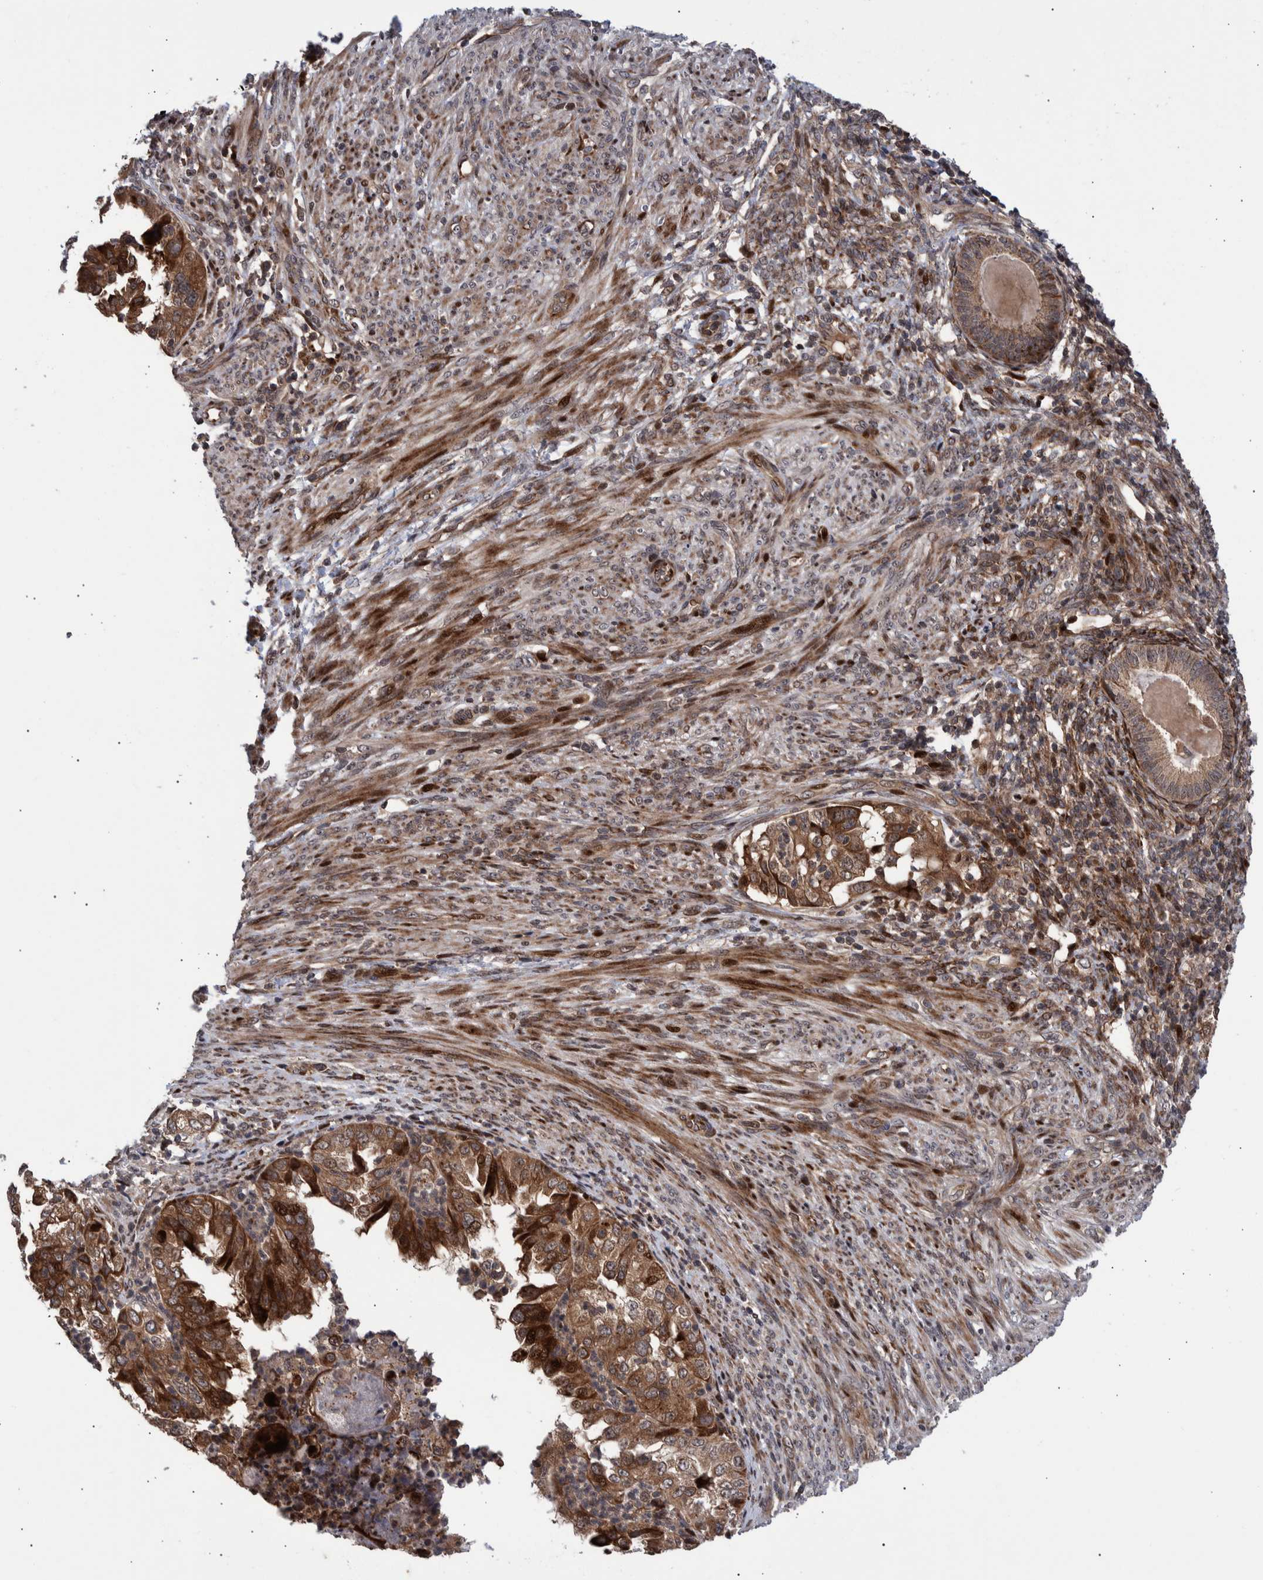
{"staining": {"intensity": "moderate", "quantity": ">75%", "location": "cytoplasmic/membranous"}, "tissue": "endometrial cancer", "cell_type": "Tumor cells", "image_type": "cancer", "snomed": [{"axis": "morphology", "description": "Adenocarcinoma, NOS"}, {"axis": "topography", "description": "Endometrium"}], "caption": "Immunohistochemical staining of endometrial cancer (adenocarcinoma) exhibits moderate cytoplasmic/membranous protein expression in approximately >75% of tumor cells. (DAB (3,3'-diaminobenzidine) IHC with brightfield microscopy, high magnification).", "gene": "SHISA6", "patient": {"sex": "female", "age": 85}}